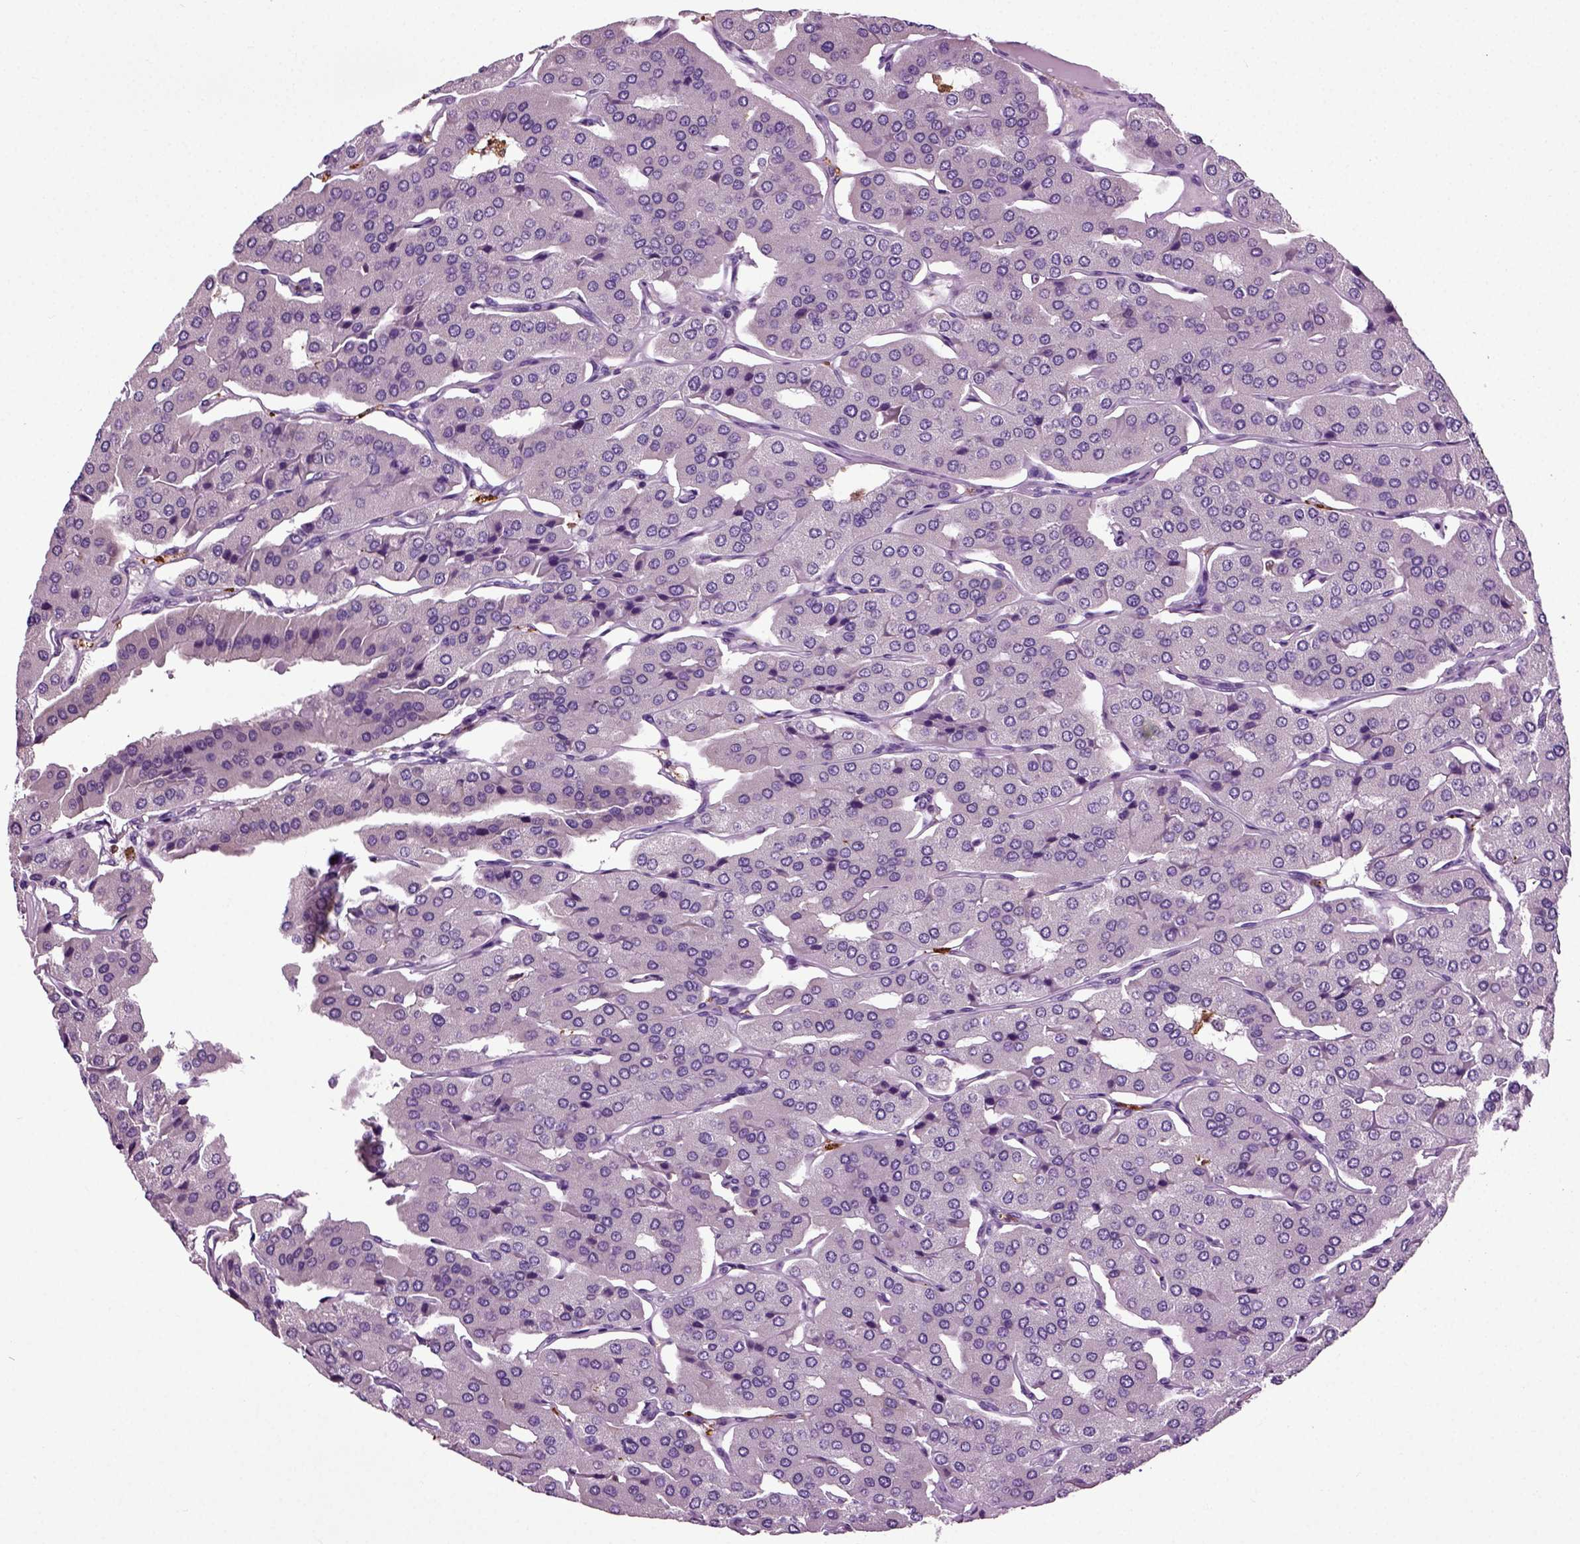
{"staining": {"intensity": "negative", "quantity": "none", "location": "none"}, "tissue": "parathyroid gland", "cell_type": "Glandular cells", "image_type": "normal", "snomed": [{"axis": "morphology", "description": "Normal tissue, NOS"}, {"axis": "morphology", "description": "Adenoma, NOS"}, {"axis": "topography", "description": "Parathyroid gland"}], "caption": "Immunohistochemistry photomicrograph of benign parathyroid gland: human parathyroid gland stained with DAB exhibits no significant protein expression in glandular cells.", "gene": "DNAH10", "patient": {"sex": "female", "age": 86}}